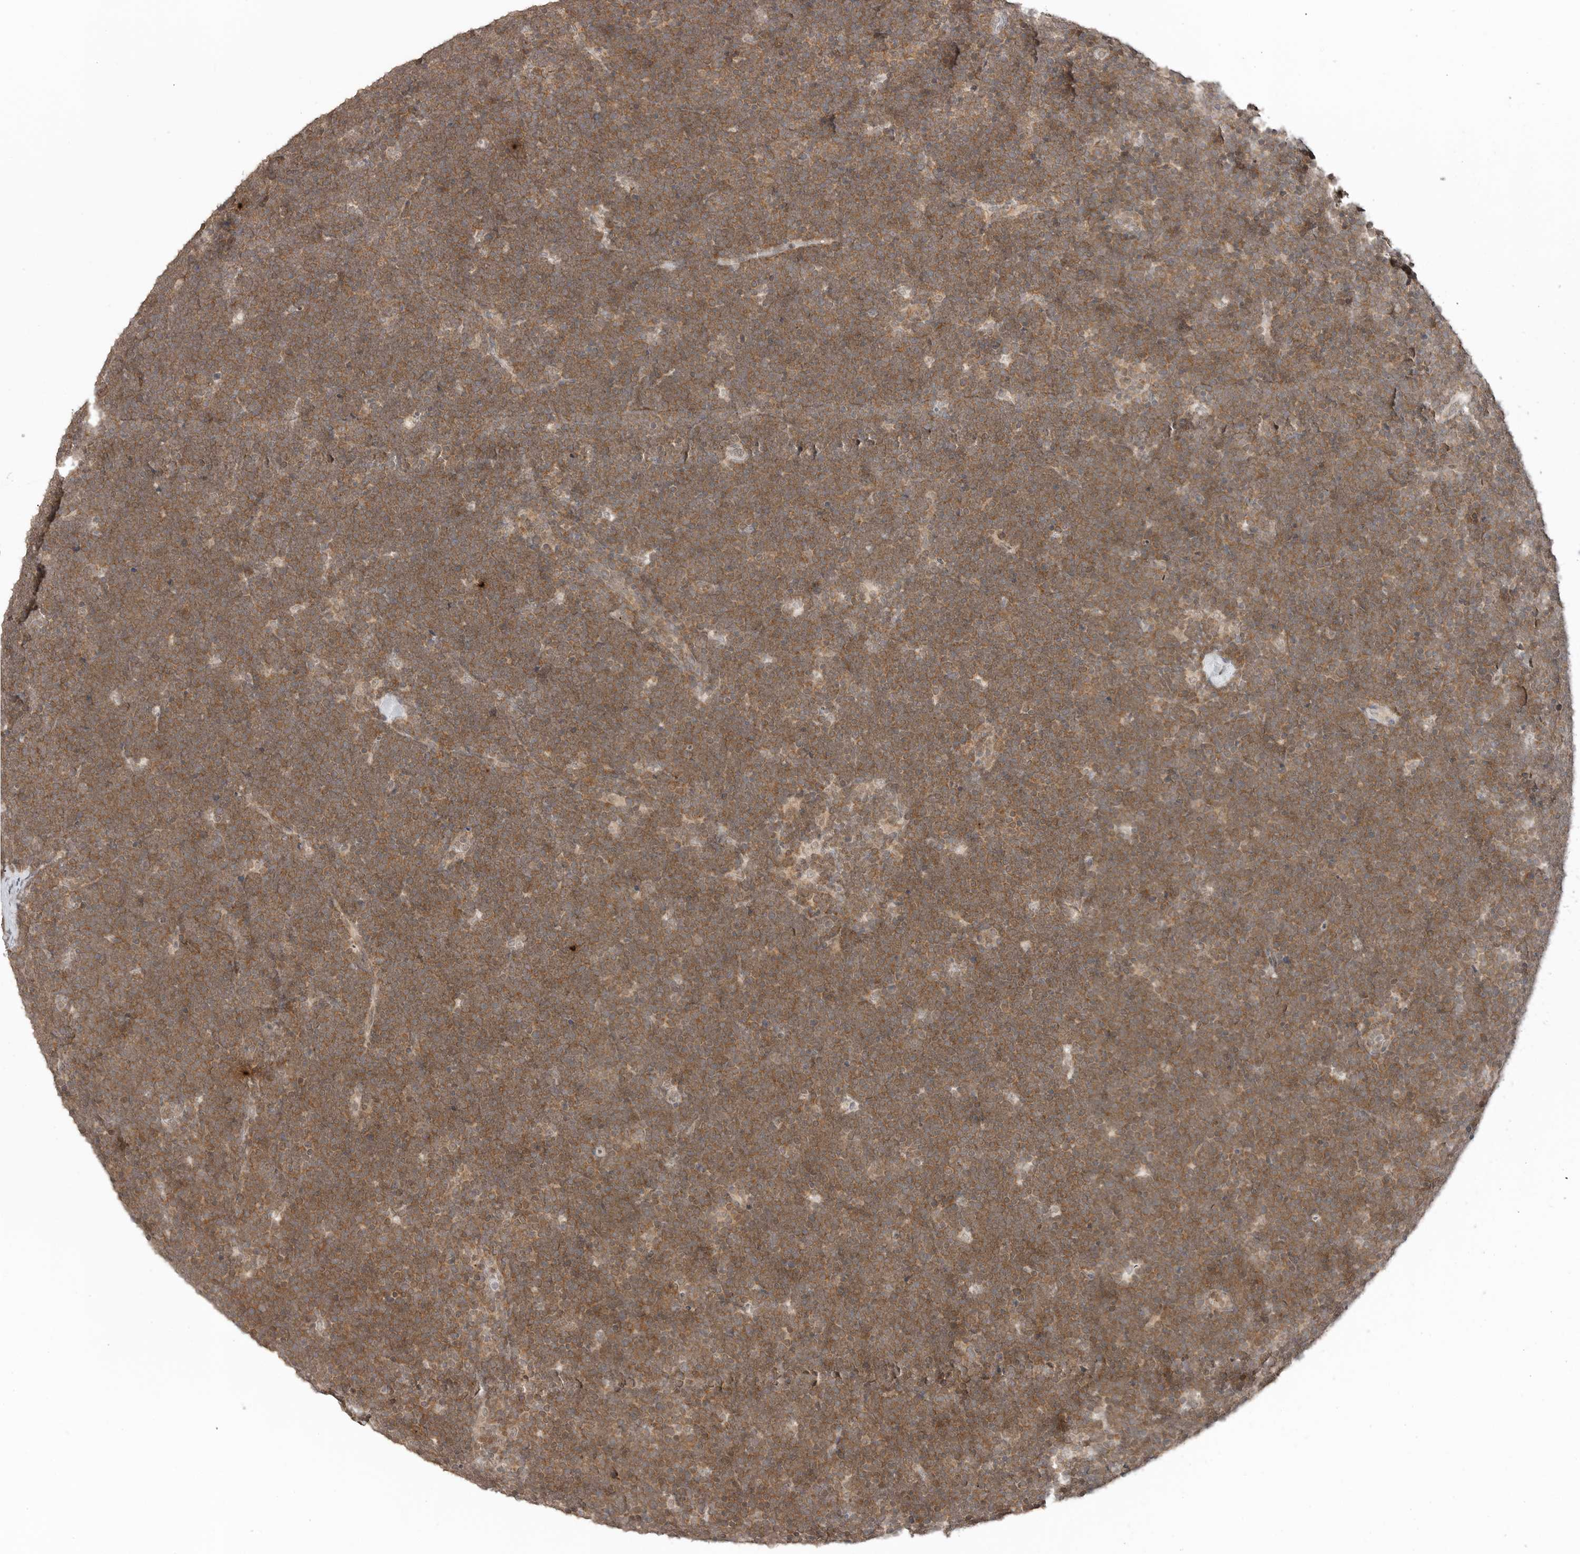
{"staining": {"intensity": "moderate", "quantity": ">75%", "location": "cytoplasmic/membranous"}, "tissue": "lymphoma", "cell_type": "Tumor cells", "image_type": "cancer", "snomed": [{"axis": "morphology", "description": "Malignant lymphoma, non-Hodgkin's type, High grade"}, {"axis": "topography", "description": "Lymph node"}], "caption": "Lymphoma tissue demonstrates moderate cytoplasmic/membranous staining in about >75% of tumor cells, visualized by immunohistochemistry. (DAB (3,3'-diaminobenzidine) IHC with brightfield microscopy, high magnification).", "gene": "METAP1", "patient": {"sex": "male", "age": 13}}